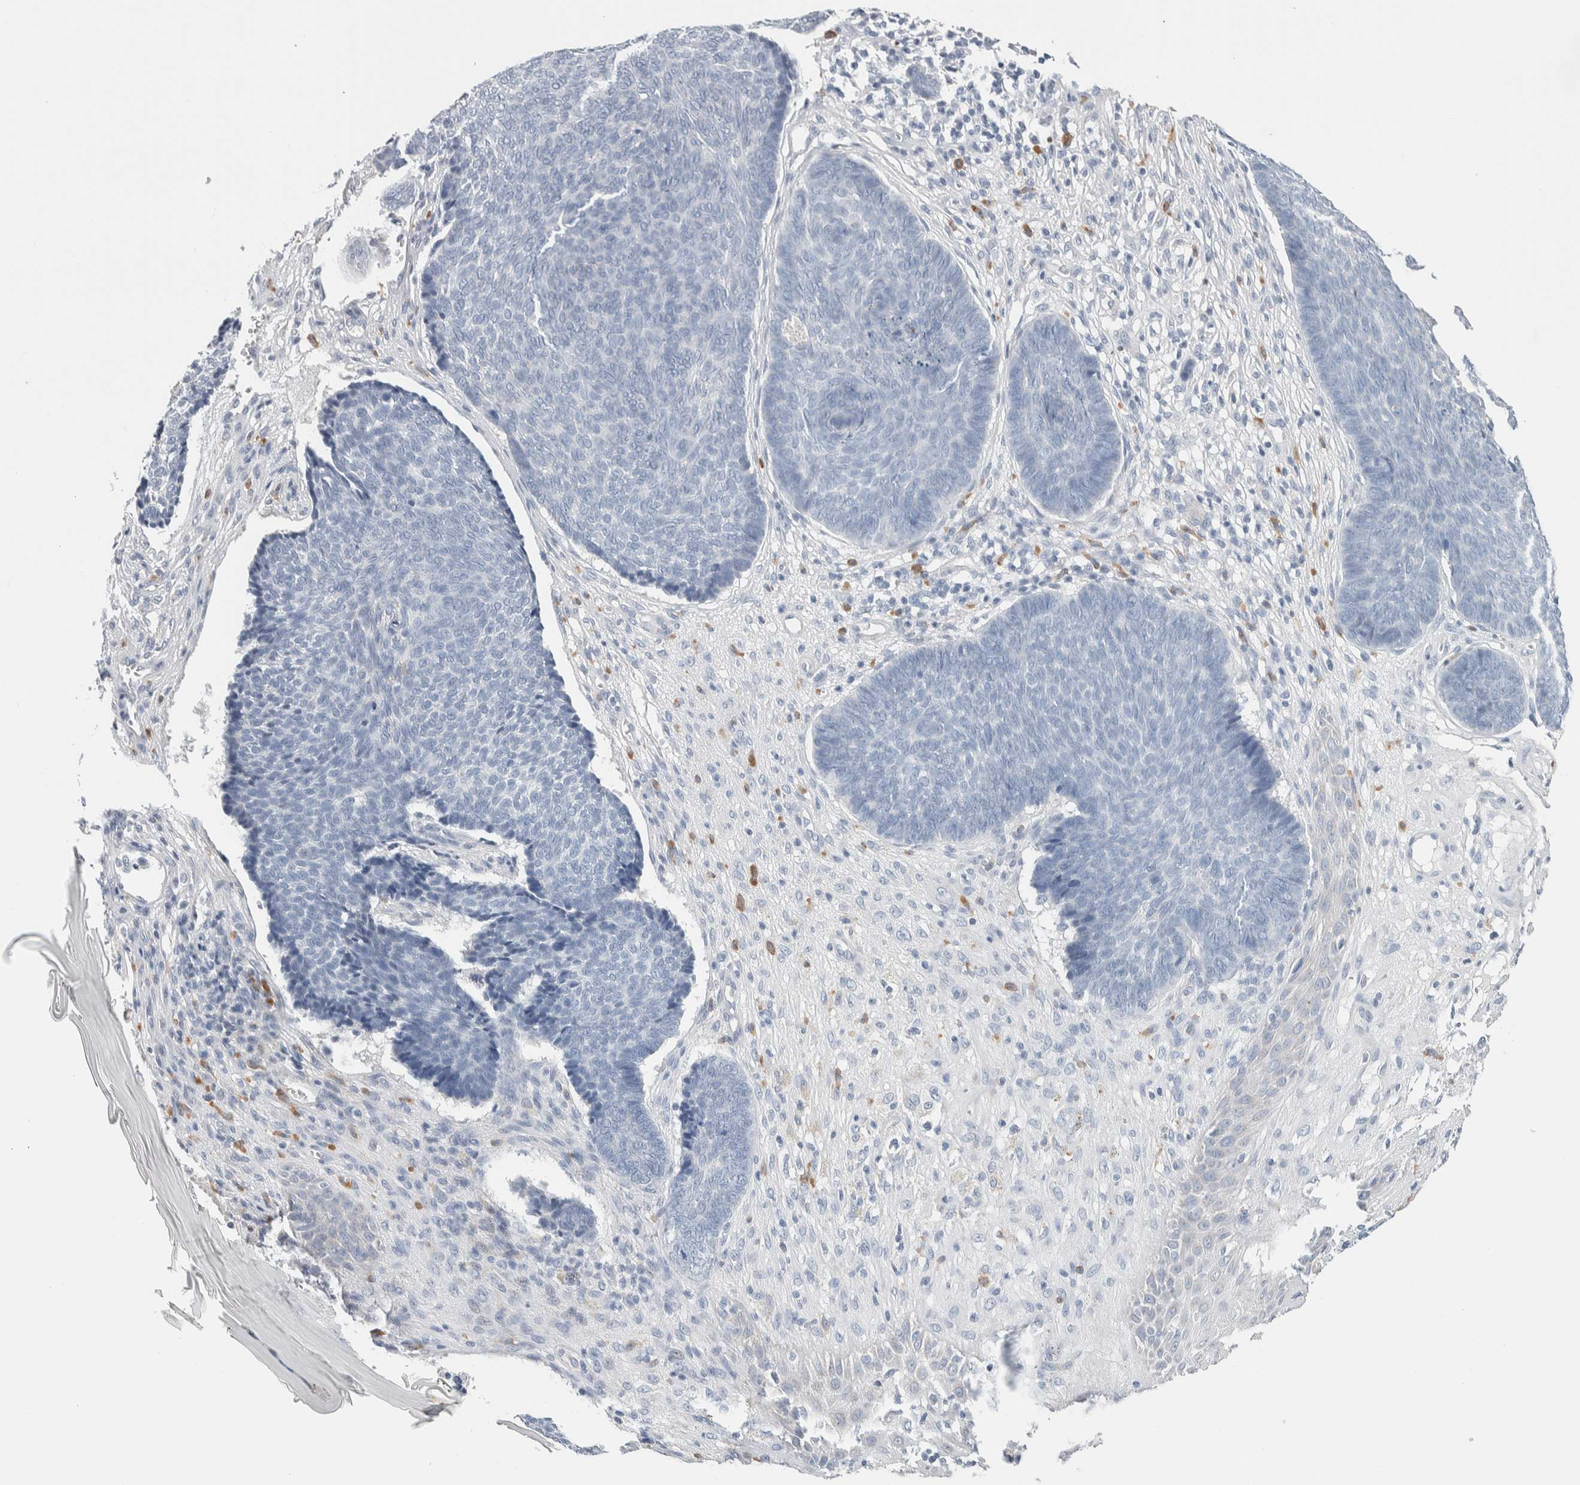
{"staining": {"intensity": "negative", "quantity": "none", "location": "none"}, "tissue": "skin cancer", "cell_type": "Tumor cells", "image_type": "cancer", "snomed": [{"axis": "morphology", "description": "Basal cell carcinoma"}, {"axis": "topography", "description": "Skin"}], "caption": "Histopathology image shows no significant protein expression in tumor cells of skin cancer.", "gene": "SCN2A", "patient": {"sex": "male", "age": 84}}